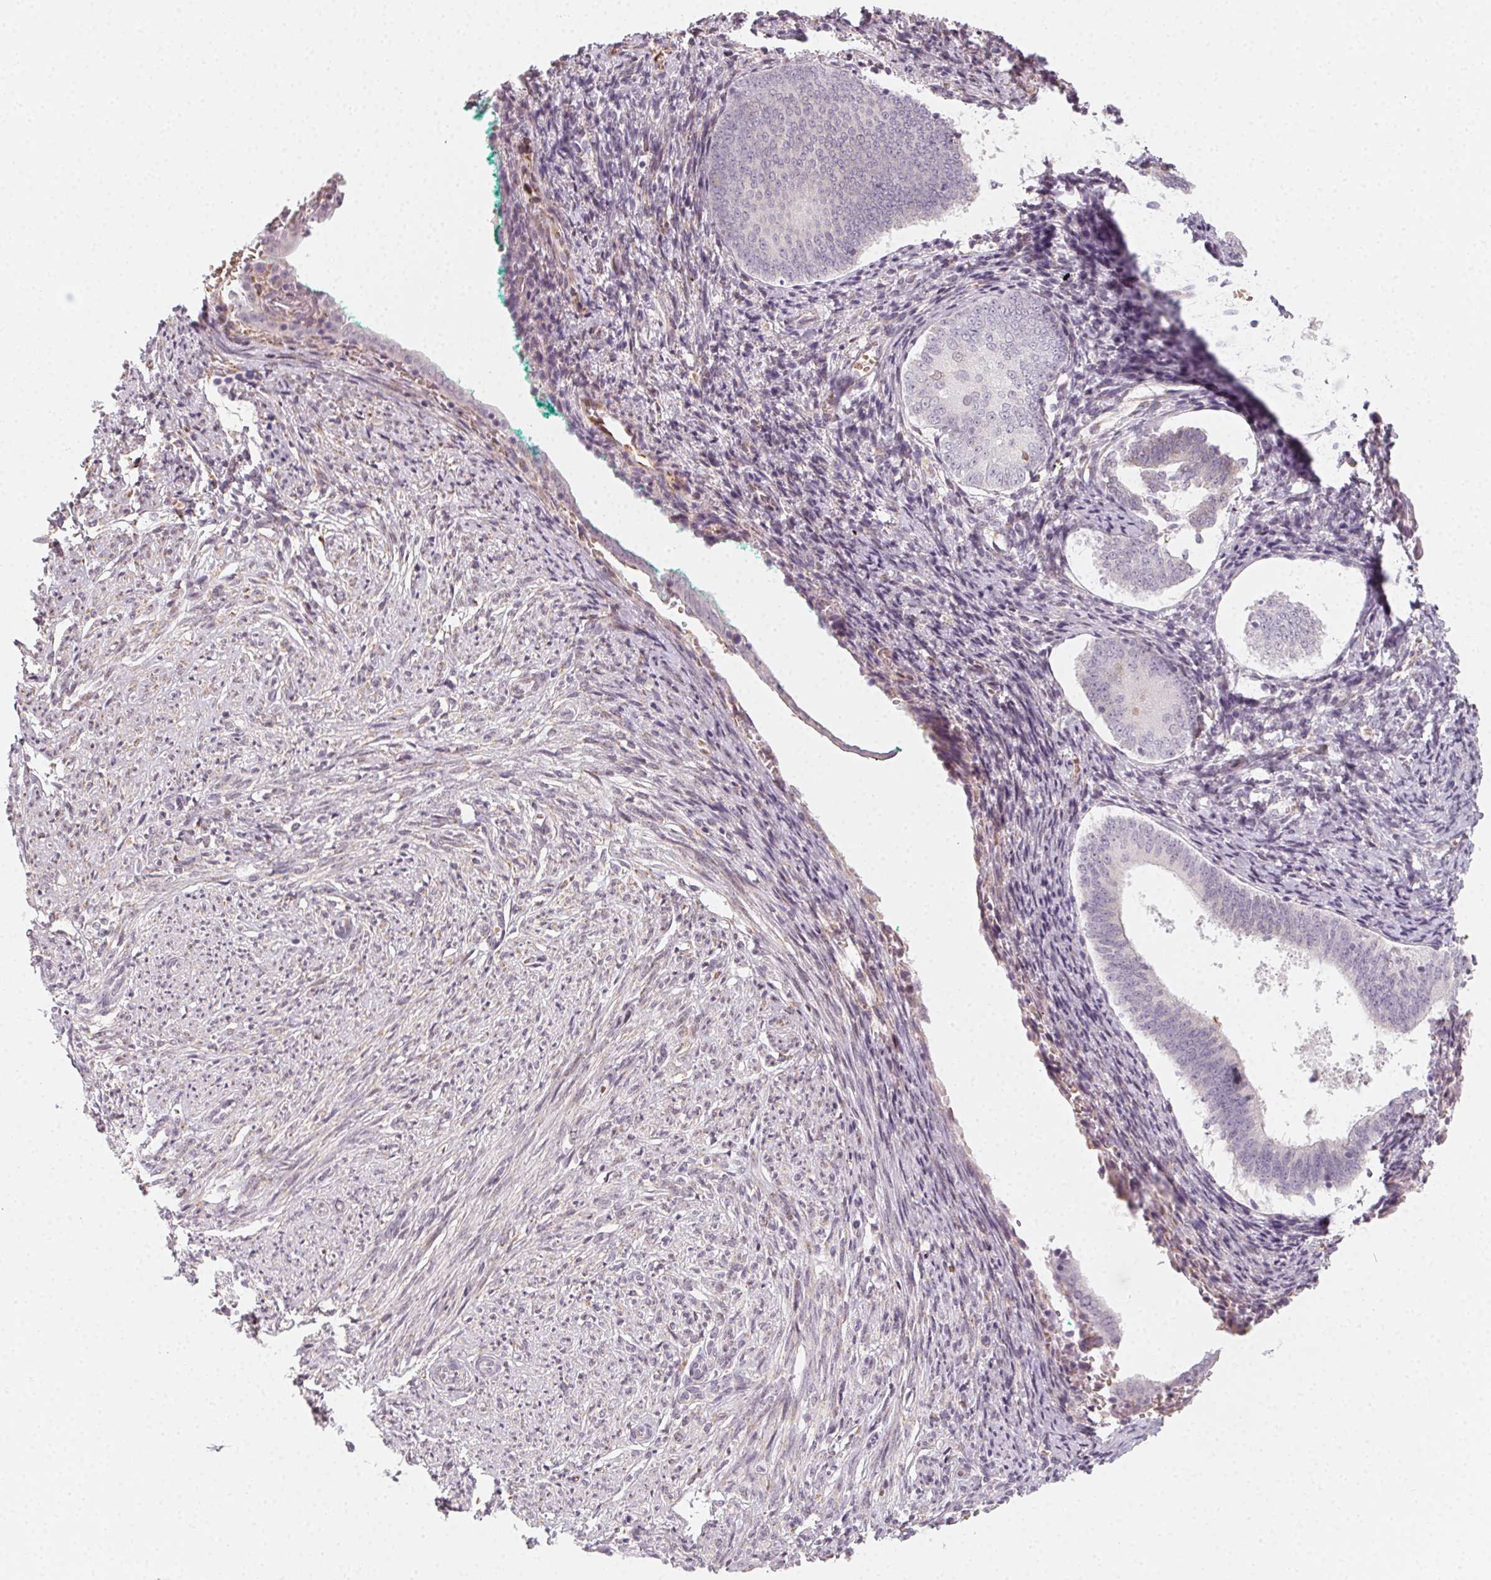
{"staining": {"intensity": "negative", "quantity": "none", "location": "none"}, "tissue": "endometrium", "cell_type": "Cells in endometrial stroma", "image_type": "normal", "snomed": [{"axis": "morphology", "description": "Normal tissue, NOS"}, {"axis": "topography", "description": "Endometrium"}], "caption": "A micrograph of human endometrium is negative for staining in cells in endometrial stroma. (Brightfield microscopy of DAB immunohistochemistry at high magnification).", "gene": "CCDC96", "patient": {"sex": "female", "age": 50}}